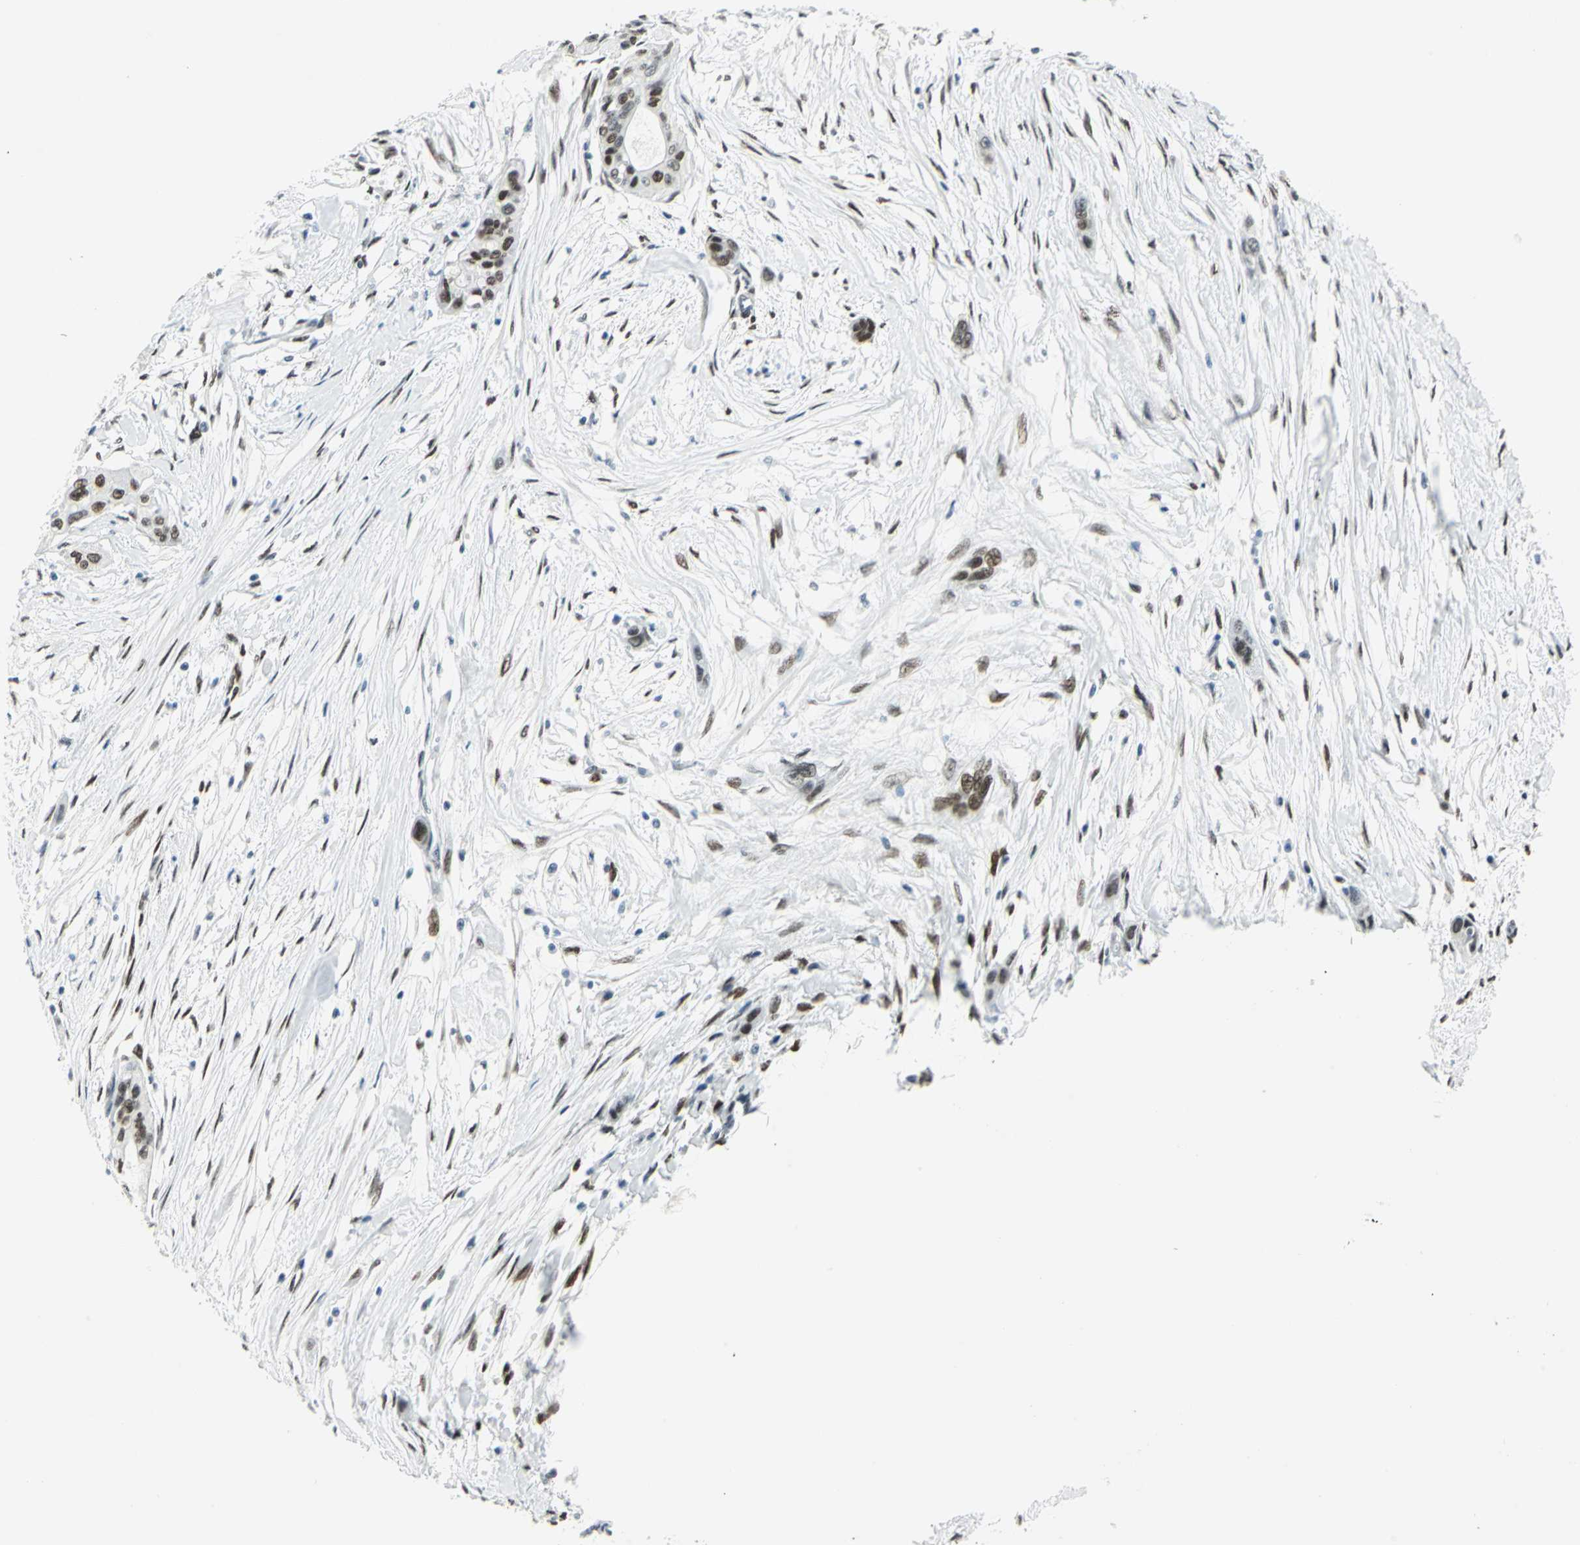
{"staining": {"intensity": "strong", "quantity": ">75%", "location": "nuclear"}, "tissue": "pancreatic cancer", "cell_type": "Tumor cells", "image_type": "cancer", "snomed": [{"axis": "morphology", "description": "Adenocarcinoma, NOS"}, {"axis": "topography", "description": "Pancreas"}], "caption": "Immunohistochemical staining of adenocarcinoma (pancreatic) reveals strong nuclear protein expression in about >75% of tumor cells.", "gene": "MEIS2", "patient": {"sex": "female", "age": 60}}